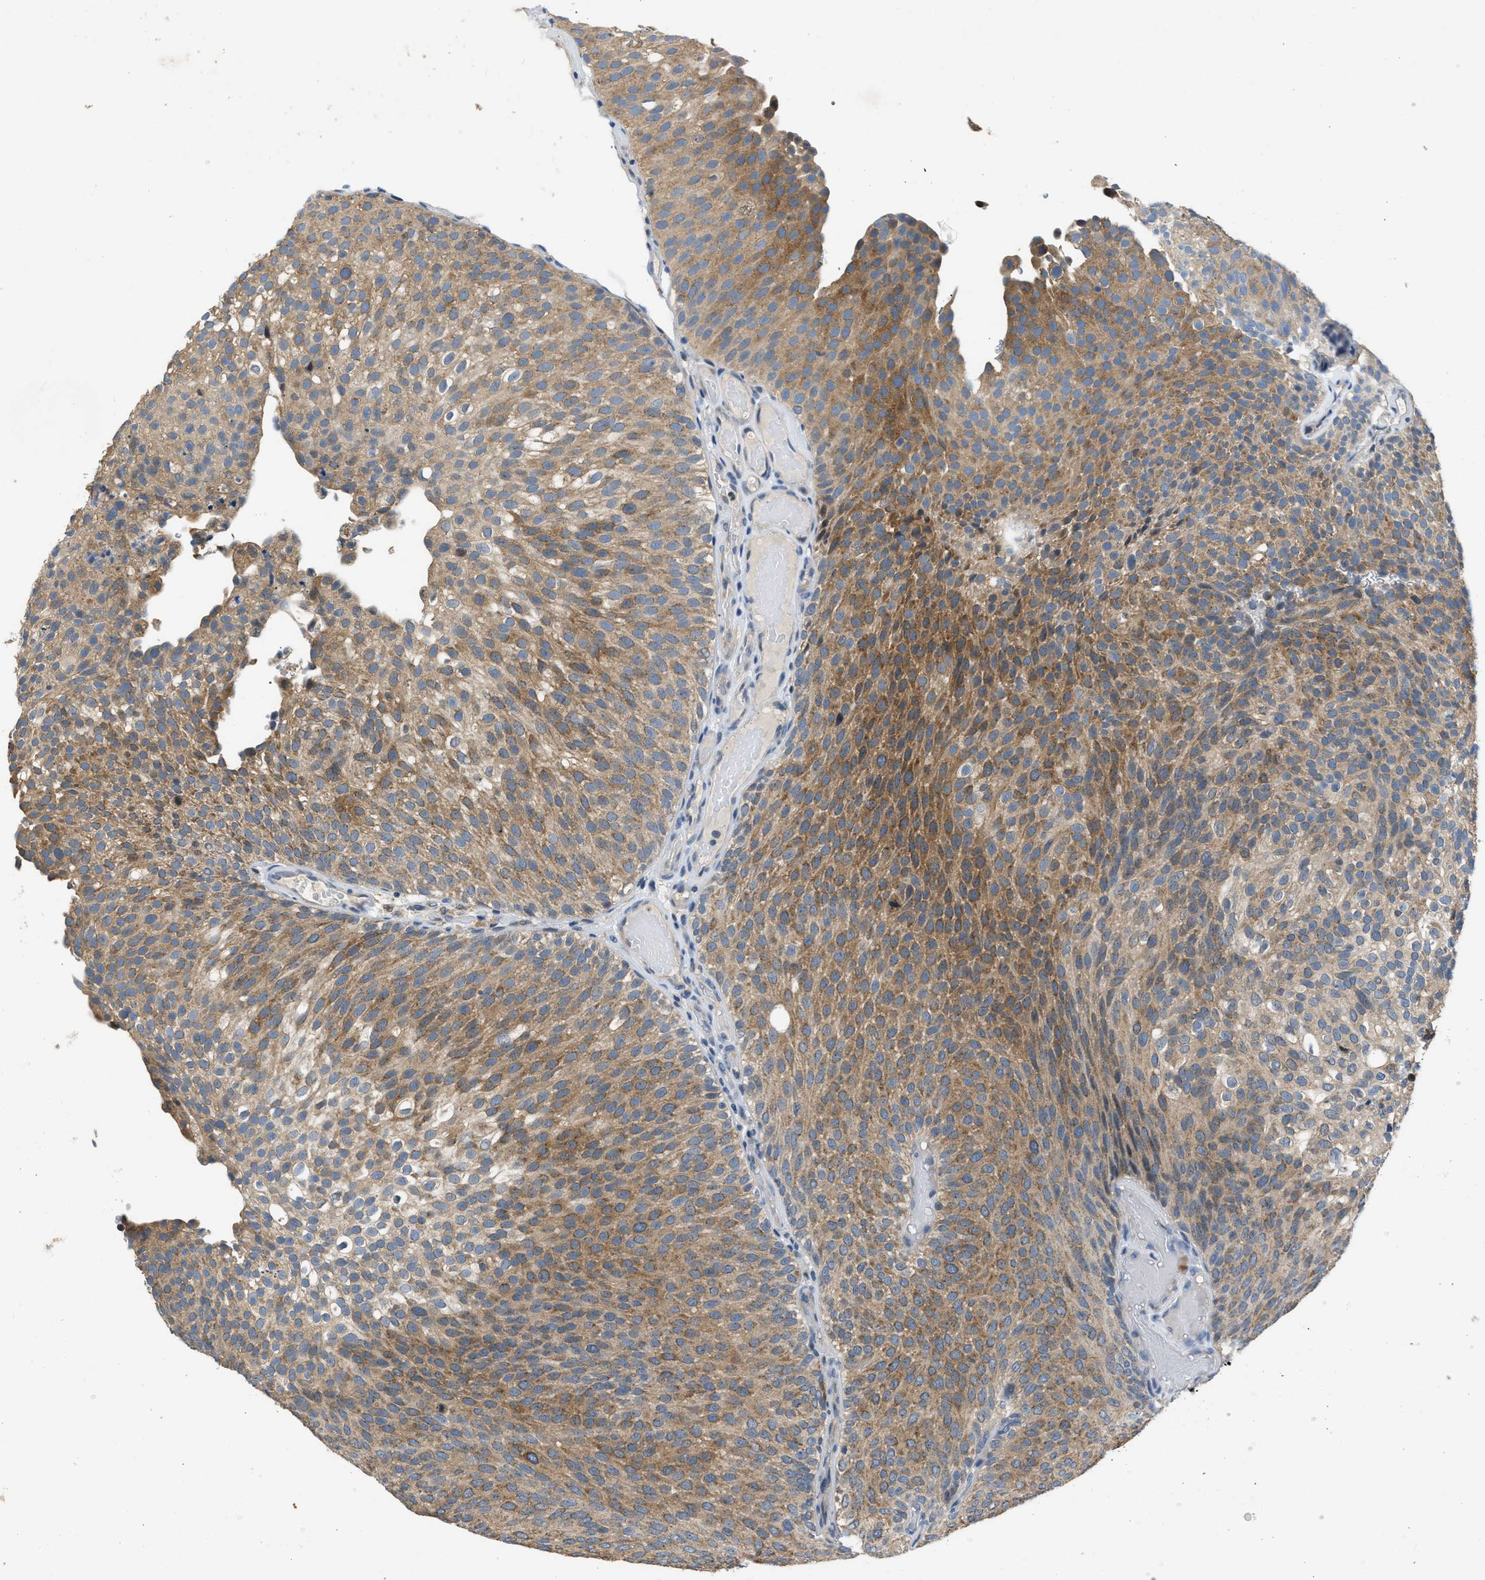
{"staining": {"intensity": "moderate", "quantity": ">75%", "location": "cytoplasmic/membranous"}, "tissue": "urothelial cancer", "cell_type": "Tumor cells", "image_type": "cancer", "snomed": [{"axis": "morphology", "description": "Urothelial carcinoma, Low grade"}, {"axis": "topography", "description": "Urinary bladder"}], "caption": "The photomicrograph demonstrates immunohistochemical staining of urothelial cancer. There is moderate cytoplasmic/membranous positivity is identified in about >75% of tumor cells.", "gene": "TOMM34", "patient": {"sex": "male", "age": 78}}